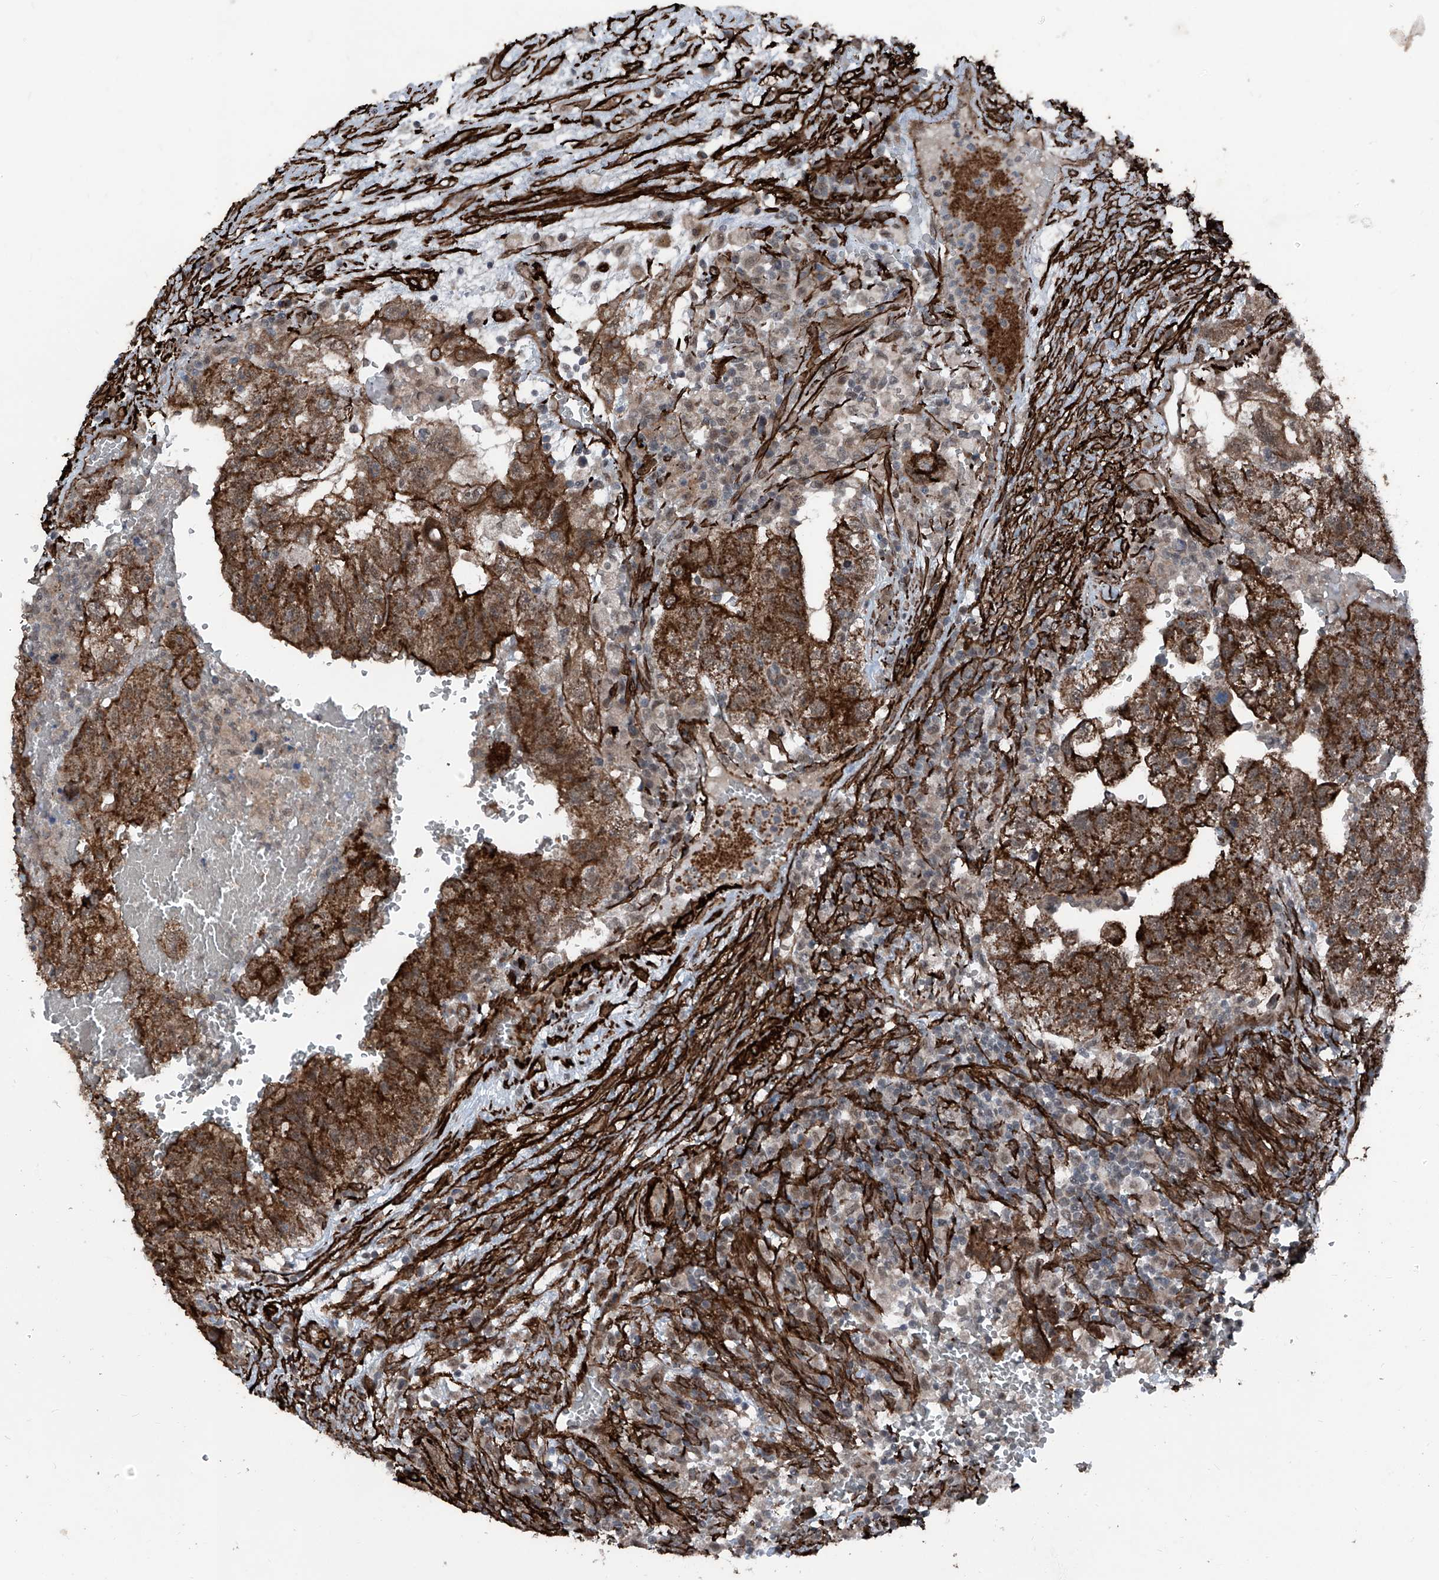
{"staining": {"intensity": "strong", "quantity": ">75%", "location": "cytoplasmic/membranous"}, "tissue": "testis cancer", "cell_type": "Tumor cells", "image_type": "cancer", "snomed": [{"axis": "morphology", "description": "Carcinoma, Embryonal, NOS"}, {"axis": "topography", "description": "Testis"}], "caption": "A photomicrograph of human testis cancer stained for a protein exhibits strong cytoplasmic/membranous brown staining in tumor cells.", "gene": "COA7", "patient": {"sex": "male", "age": 36}}